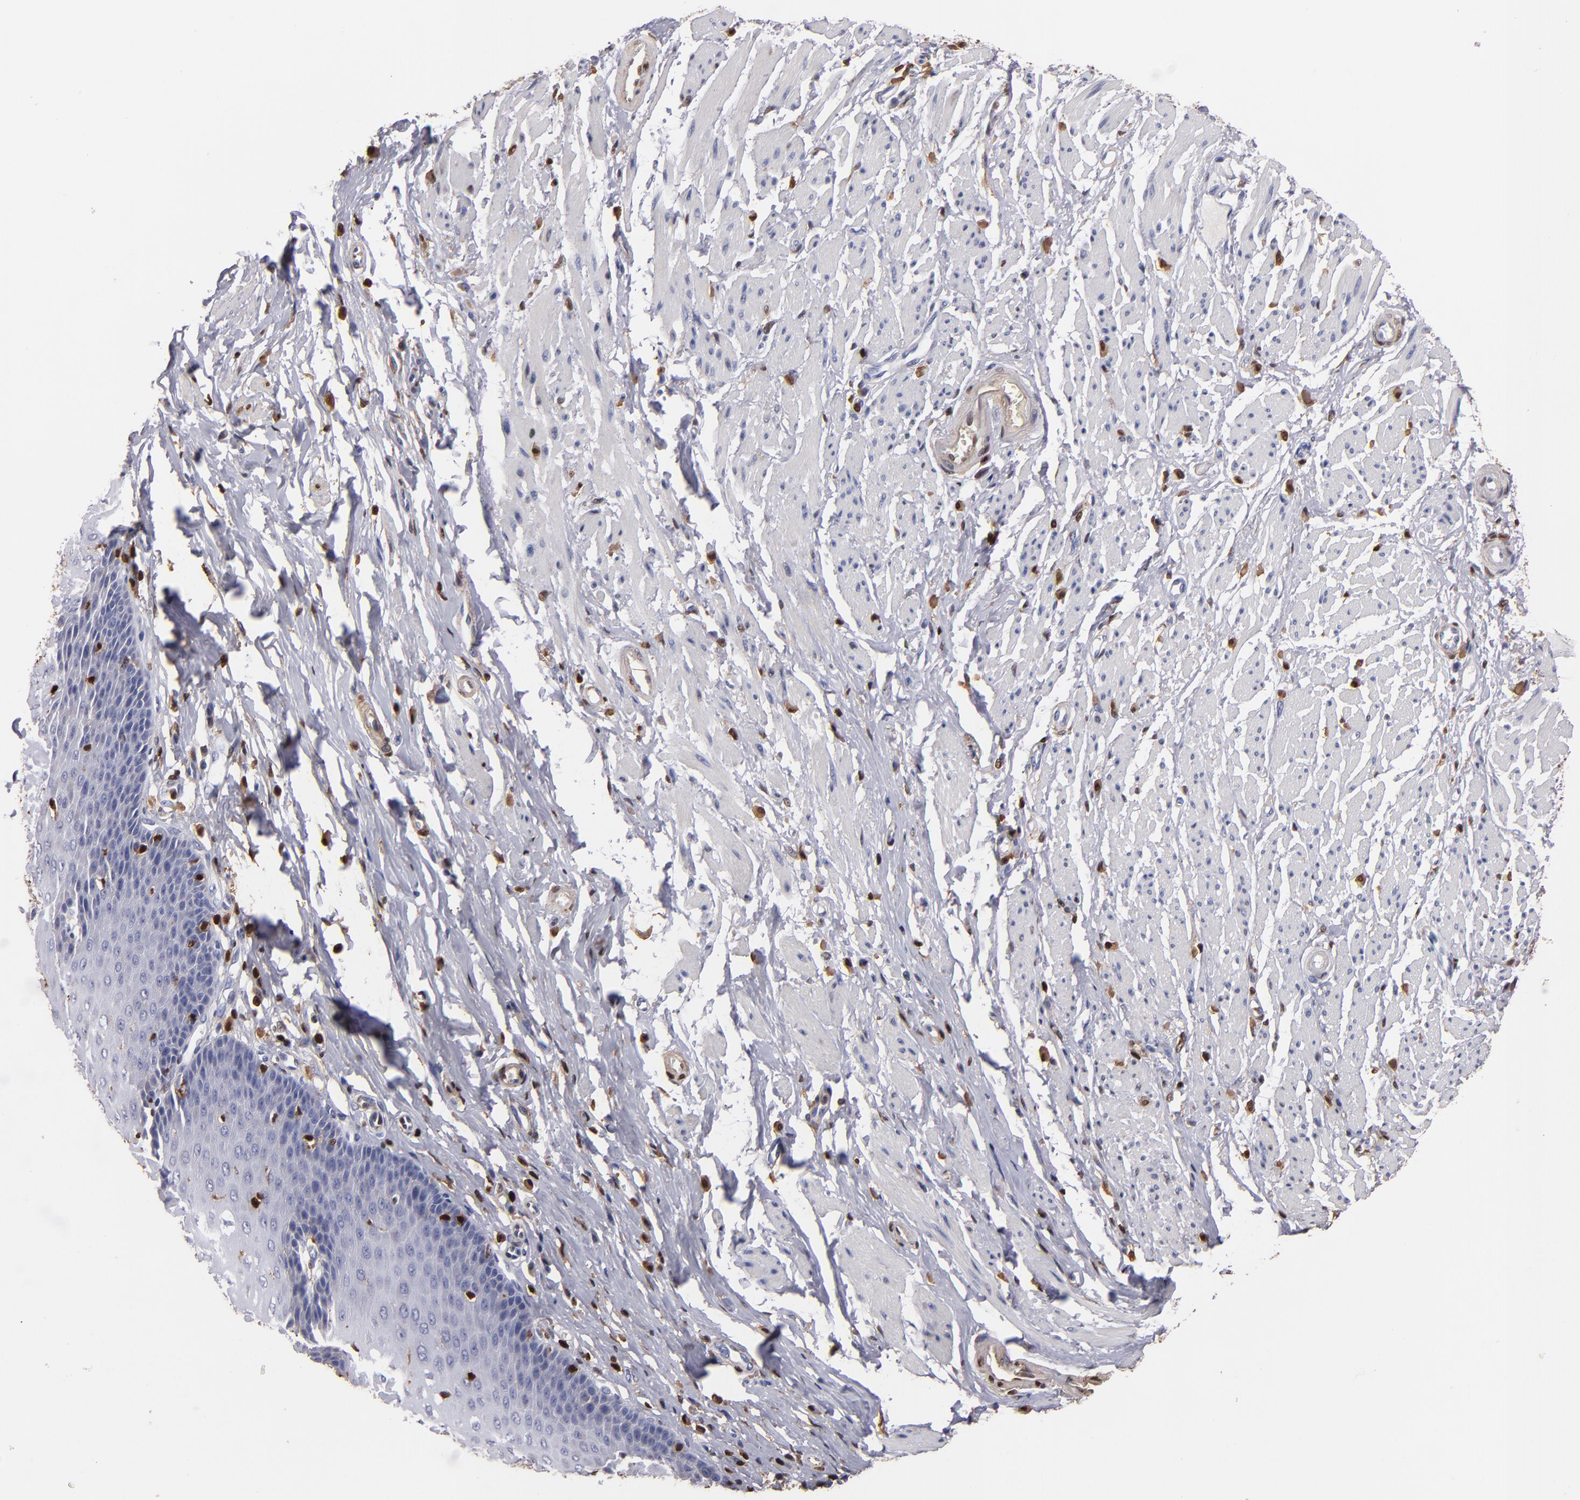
{"staining": {"intensity": "negative", "quantity": "none", "location": "none"}, "tissue": "esophagus", "cell_type": "Squamous epithelial cells", "image_type": "normal", "snomed": [{"axis": "morphology", "description": "Normal tissue, NOS"}, {"axis": "topography", "description": "Esophagus"}], "caption": "This is an IHC histopathology image of benign esophagus. There is no staining in squamous epithelial cells.", "gene": "S100A4", "patient": {"sex": "male", "age": 70}}